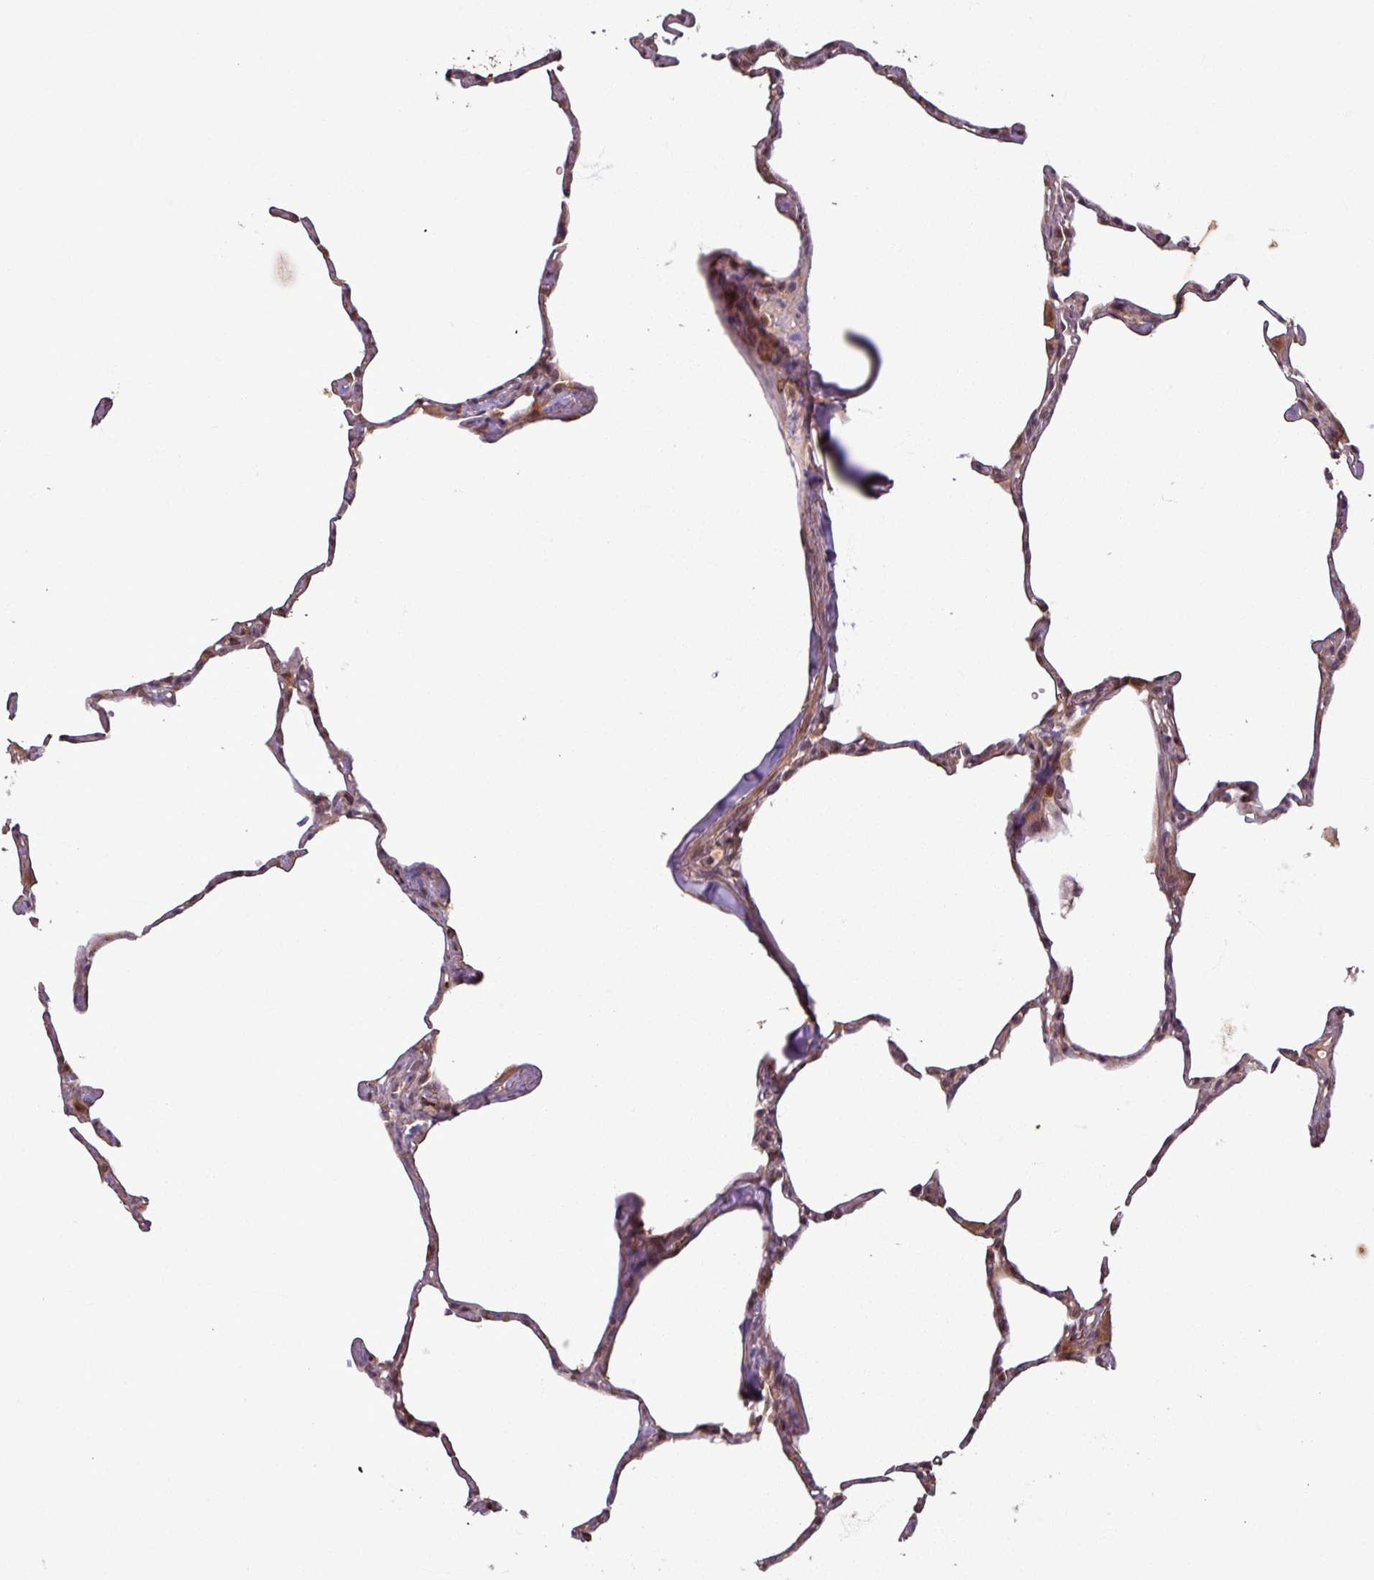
{"staining": {"intensity": "moderate", "quantity": "25%-75%", "location": "cytoplasmic/membranous,nuclear"}, "tissue": "lung", "cell_type": "Alveolar cells", "image_type": "normal", "snomed": [{"axis": "morphology", "description": "Normal tissue, NOS"}, {"axis": "topography", "description": "Lung"}], "caption": "Alveolar cells demonstrate medium levels of moderate cytoplasmic/membranous,nuclear positivity in approximately 25%-75% of cells in benign human lung.", "gene": "OR6B1", "patient": {"sex": "male", "age": 65}}